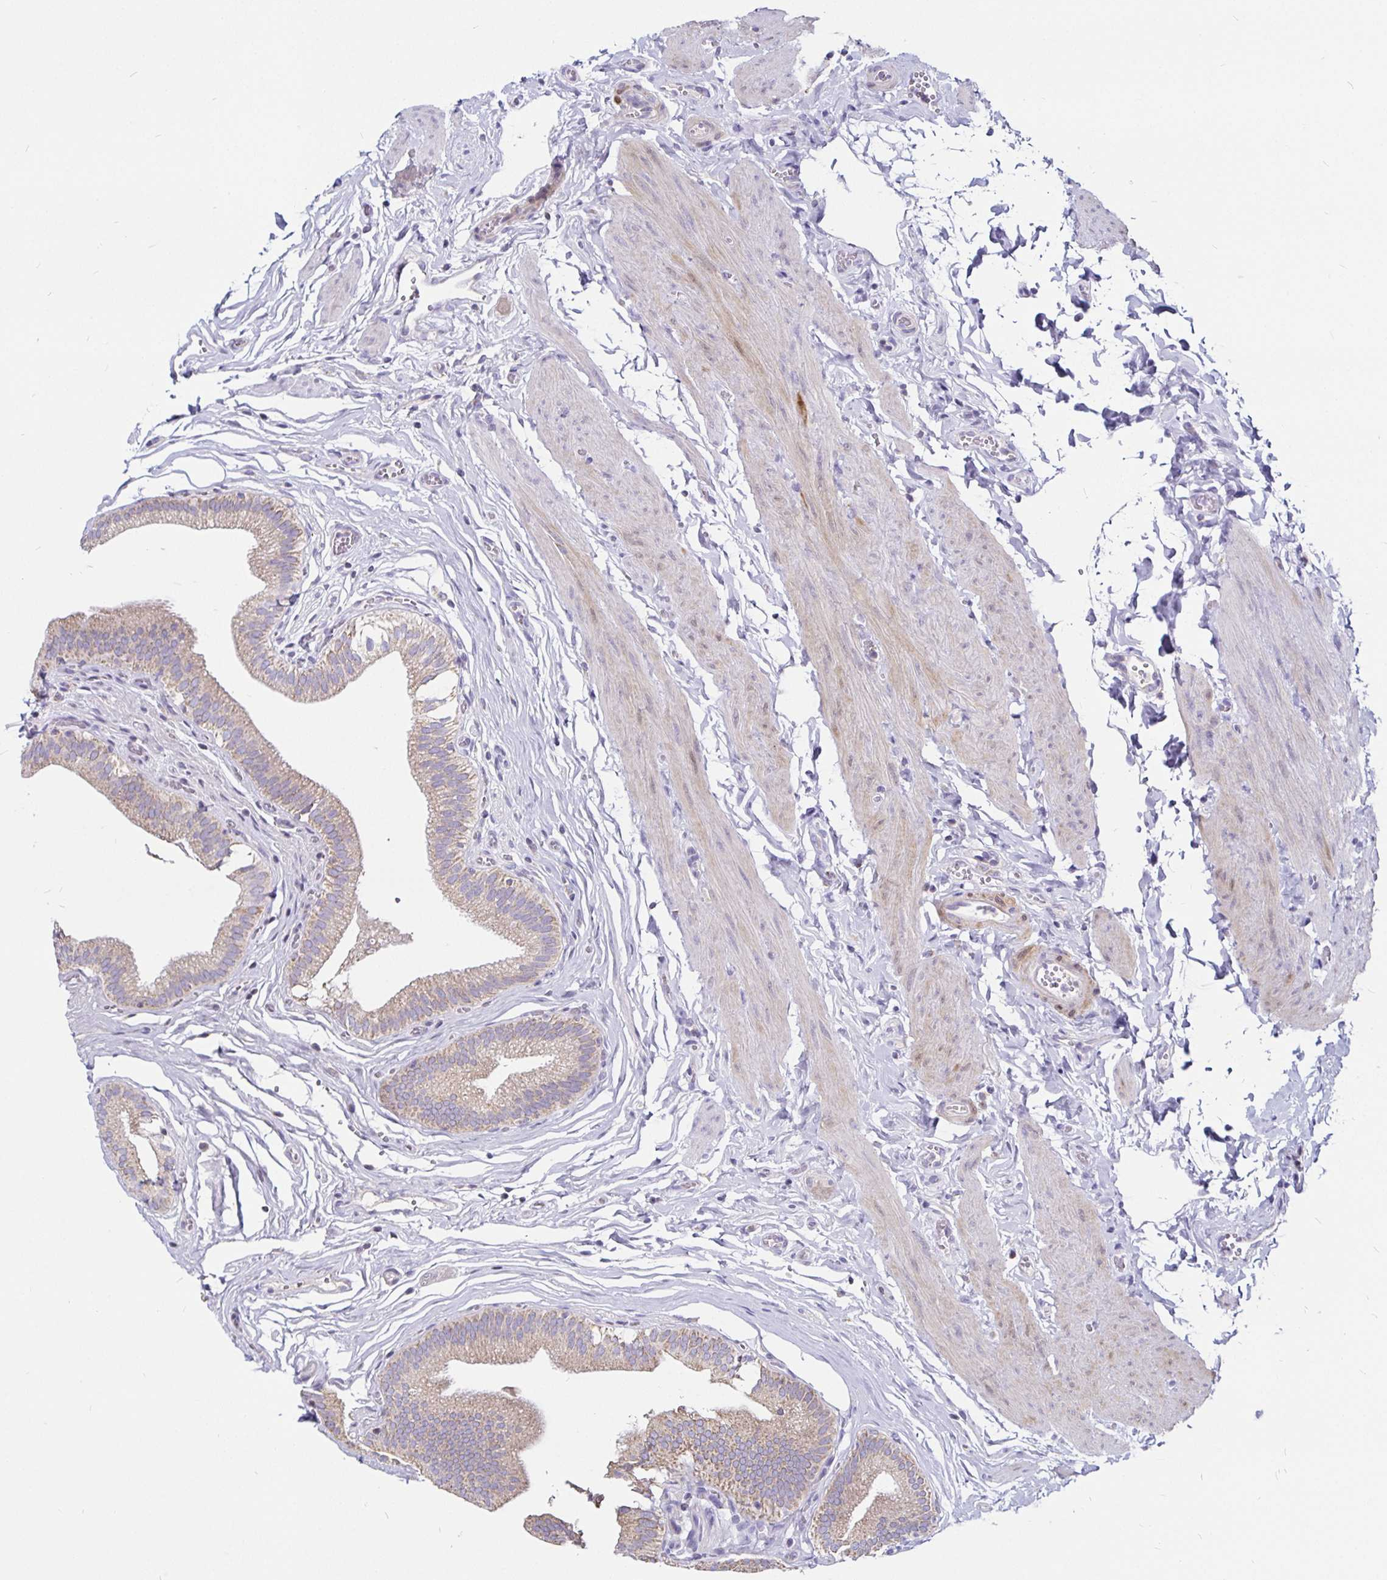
{"staining": {"intensity": "weak", "quantity": ">75%", "location": "cytoplasmic/membranous"}, "tissue": "gallbladder", "cell_type": "Glandular cells", "image_type": "normal", "snomed": [{"axis": "morphology", "description": "Normal tissue, NOS"}, {"axis": "topography", "description": "Gallbladder"}, {"axis": "topography", "description": "Peripheral nerve tissue"}], "caption": "Gallbladder stained with IHC demonstrates weak cytoplasmic/membranous staining in about >75% of glandular cells. Immunohistochemistry stains the protein of interest in brown and the nuclei are stained blue.", "gene": "PGAM2", "patient": {"sex": "male", "age": 17}}